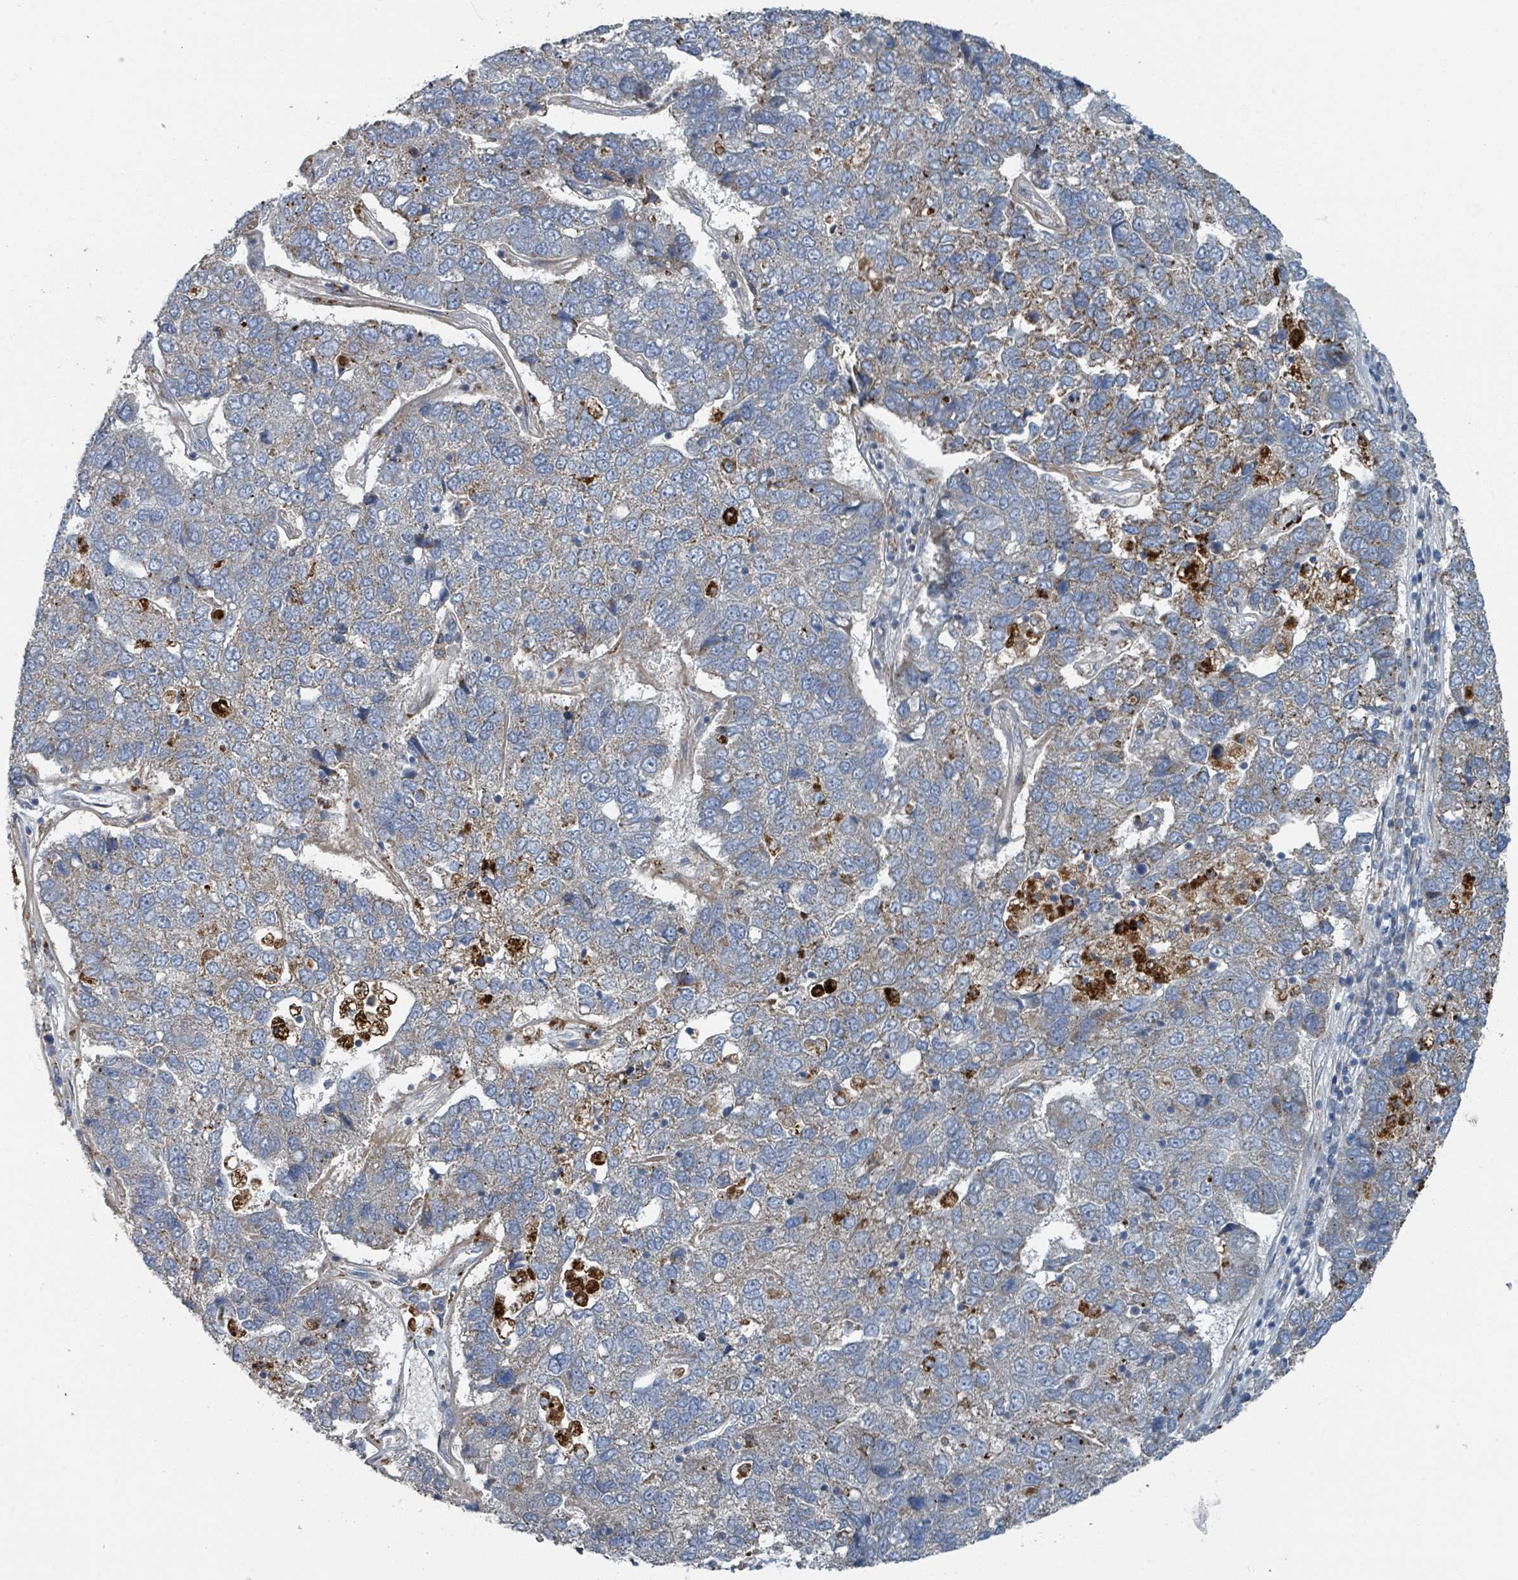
{"staining": {"intensity": "moderate", "quantity": "<25%", "location": "cytoplasmic/membranous"}, "tissue": "pancreatic cancer", "cell_type": "Tumor cells", "image_type": "cancer", "snomed": [{"axis": "morphology", "description": "Adenocarcinoma, NOS"}, {"axis": "topography", "description": "Pancreas"}], "caption": "Adenocarcinoma (pancreatic) was stained to show a protein in brown. There is low levels of moderate cytoplasmic/membranous positivity in about <25% of tumor cells.", "gene": "DIPK2A", "patient": {"sex": "female", "age": 61}}